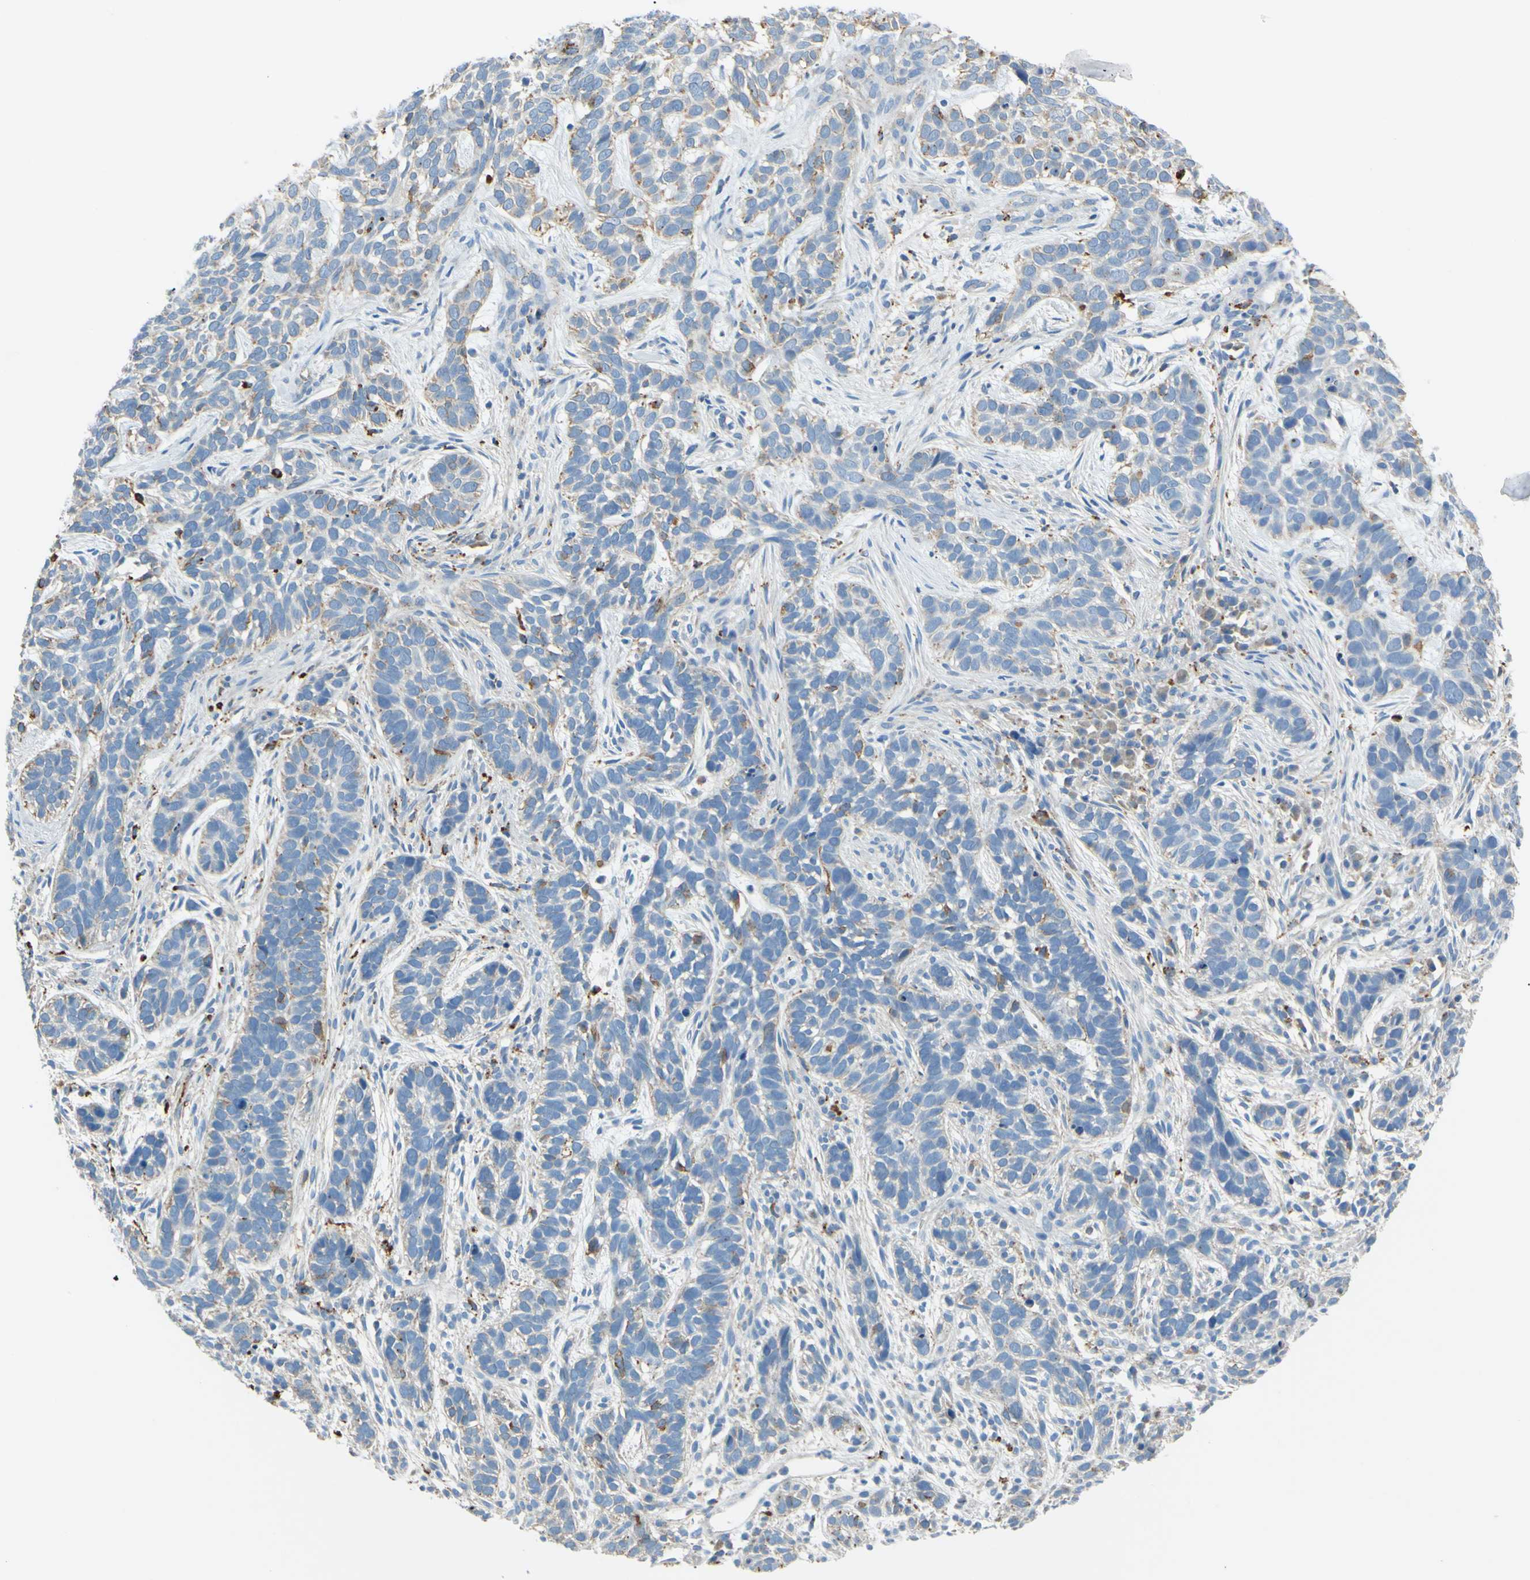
{"staining": {"intensity": "weak", "quantity": "25%-75%", "location": "cytoplasmic/membranous"}, "tissue": "skin cancer", "cell_type": "Tumor cells", "image_type": "cancer", "snomed": [{"axis": "morphology", "description": "Basal cell carcinoma"}, {"axis": "topography", "description": "Skin"}], "caption": "Immunohistochemistry (IHC) micrograph of skin basal cell carcinoma stained for a protein (brown), which reveals low levels of weak cytoplasmic/membranous positivity in about 25%-75% of tumor cells.", "gene": "CTSD", "patient": {"sex": "male", "age": 87}}